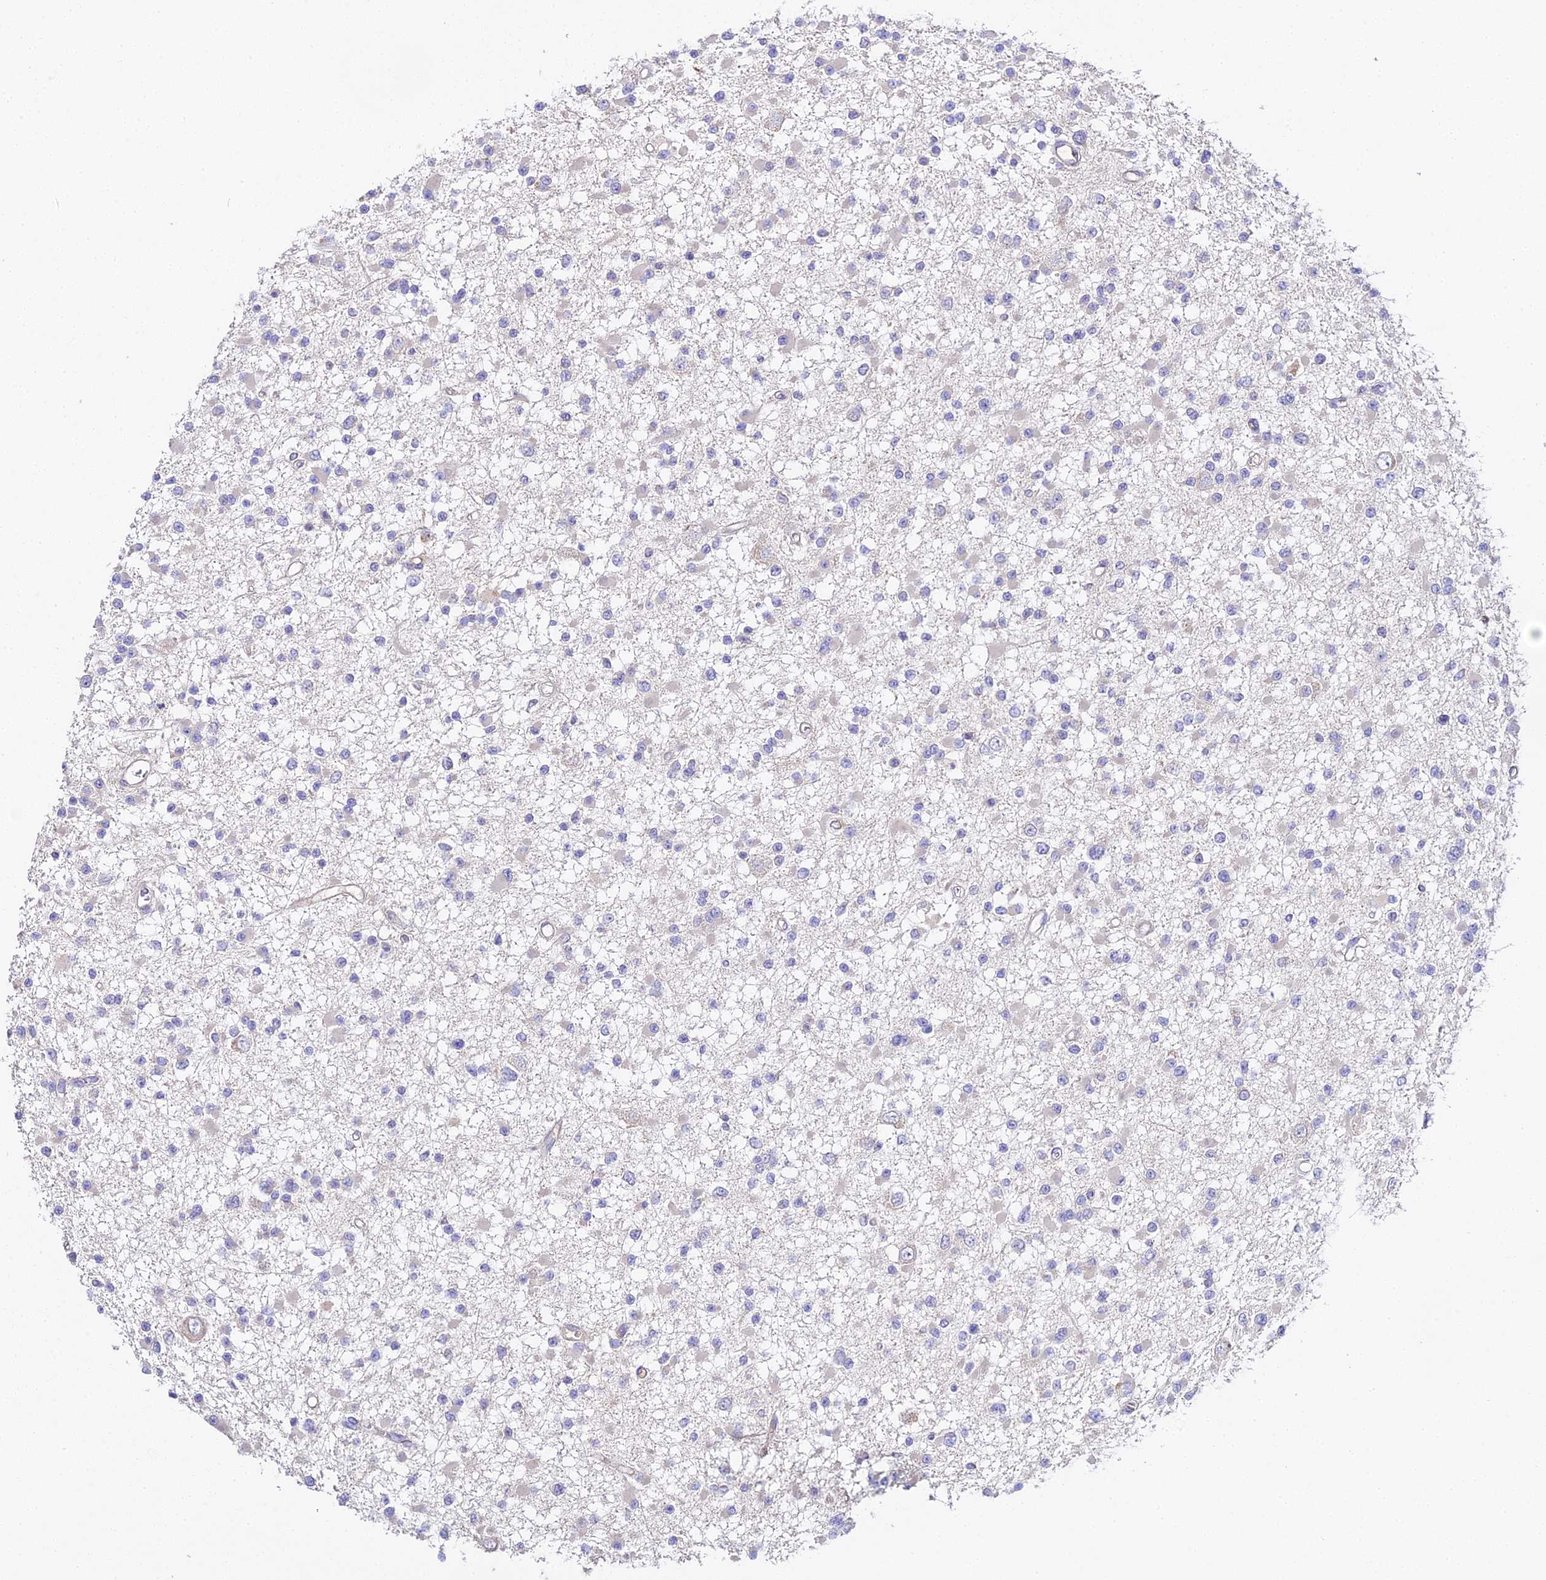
{"staining": {"intensity": "negative", "quantity": "none", "location": "none"}, "tissue": "glioma", "cell_type": "Tumor cells", "image_type": "cancer", "snomed": [{"axis": "morphology", "description": "Glioma, malignant, Low grade"}, {"axis": "topography", "description": "Brain"}], "caption": "This is an immunohistochemistry (IHC) photomicrograph of human glioma. There is no expression in tumor cells.", "gene": "SCX", "patient": {"sex": "female", "age": 22}}